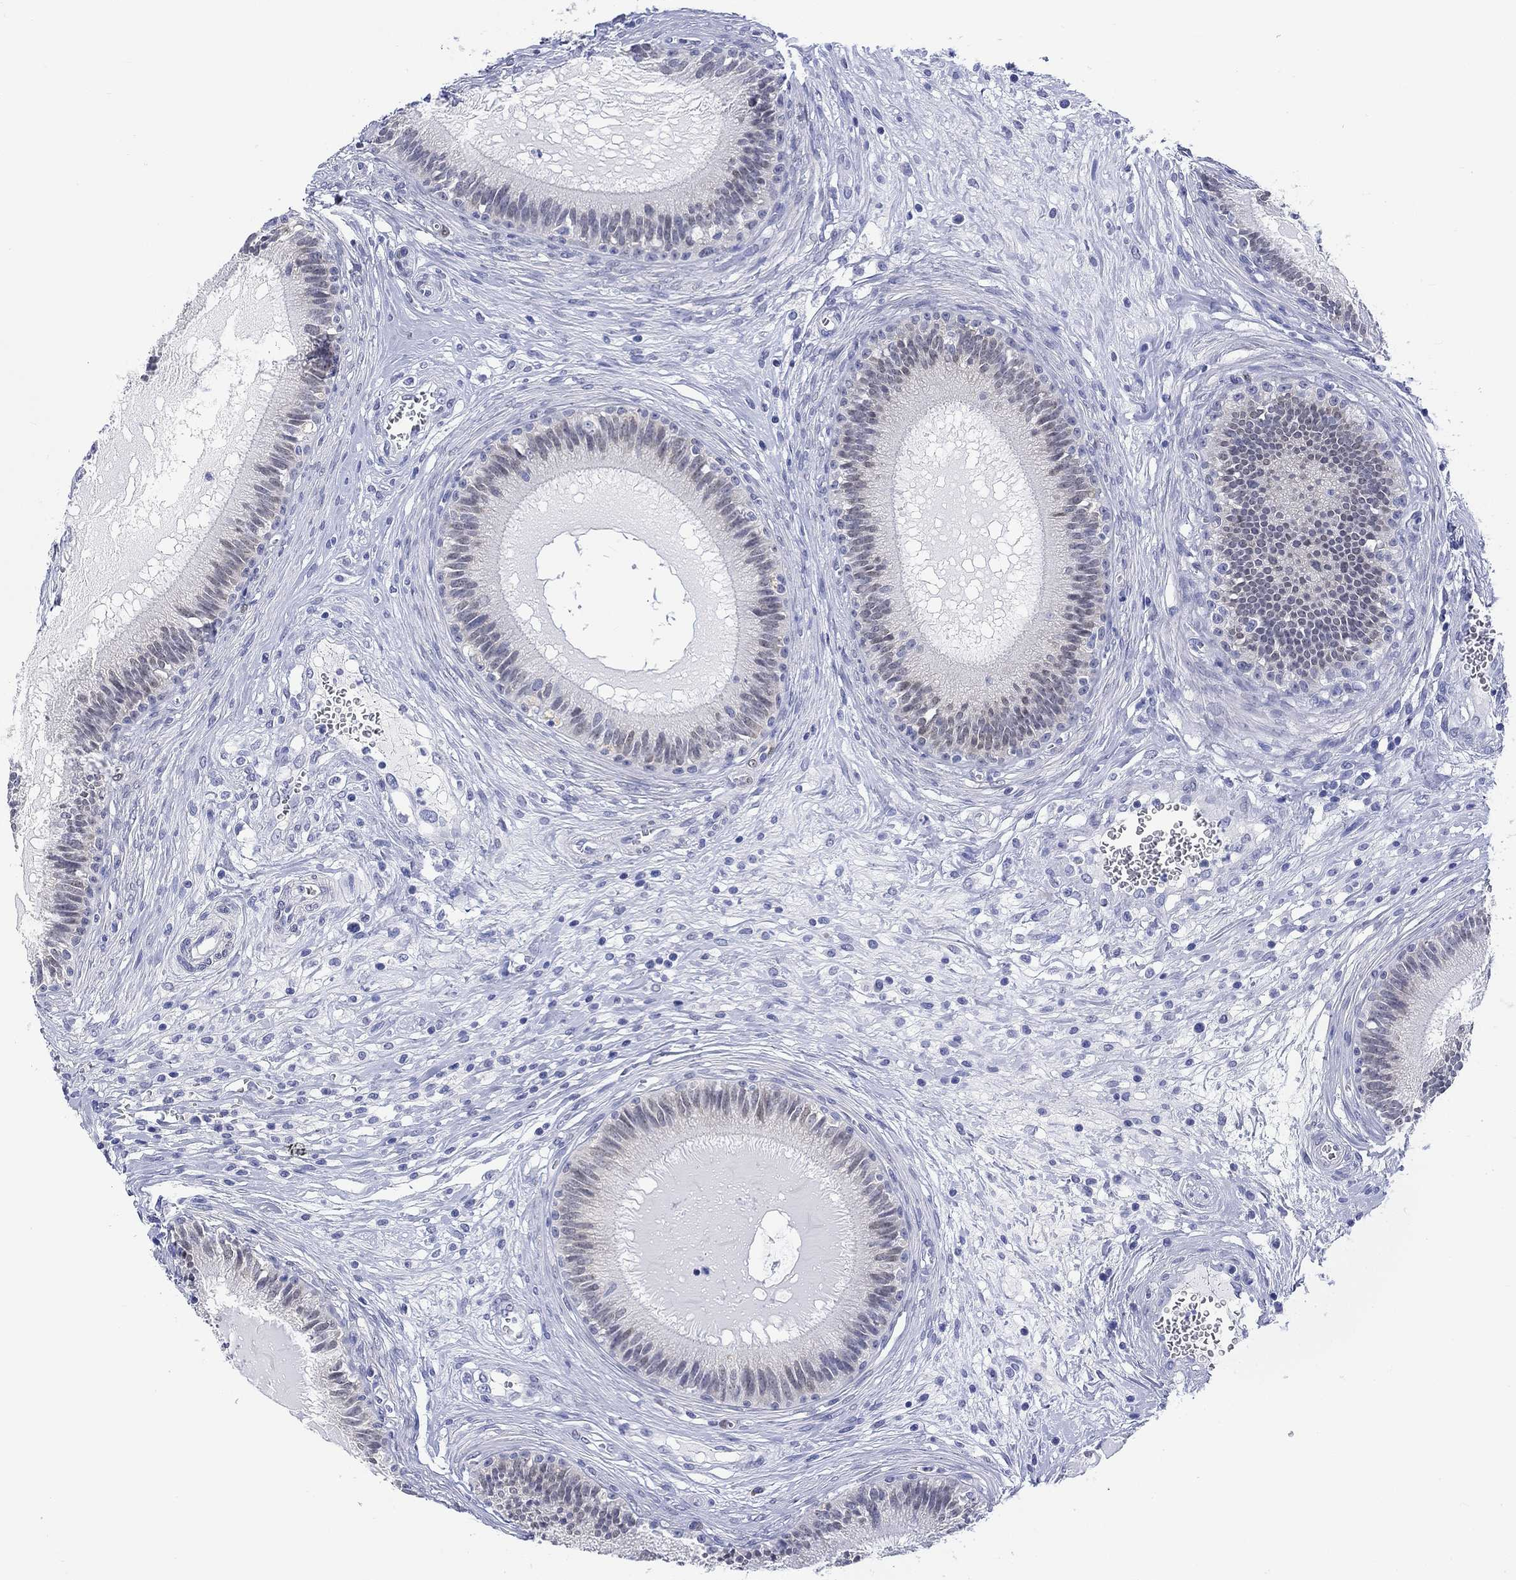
{"staining": {"intensity": "weak", "quantity": "<25%", "location": "nuclear"}, "tissue": "epididymis", "cell_type": "Glandular cells", "image_type": "normal", "snomed": [{"axis": "morphology", "description": "Normal tissue, NOS"}, {"axis": "topography", "description": "Epididymis"}], "caption": "Human epididymis stained for a protein using immunohistochemistry displays no expression in glandular cells.", "gene": "MSI1", "patient": {"sex": "male", "age": 27}}